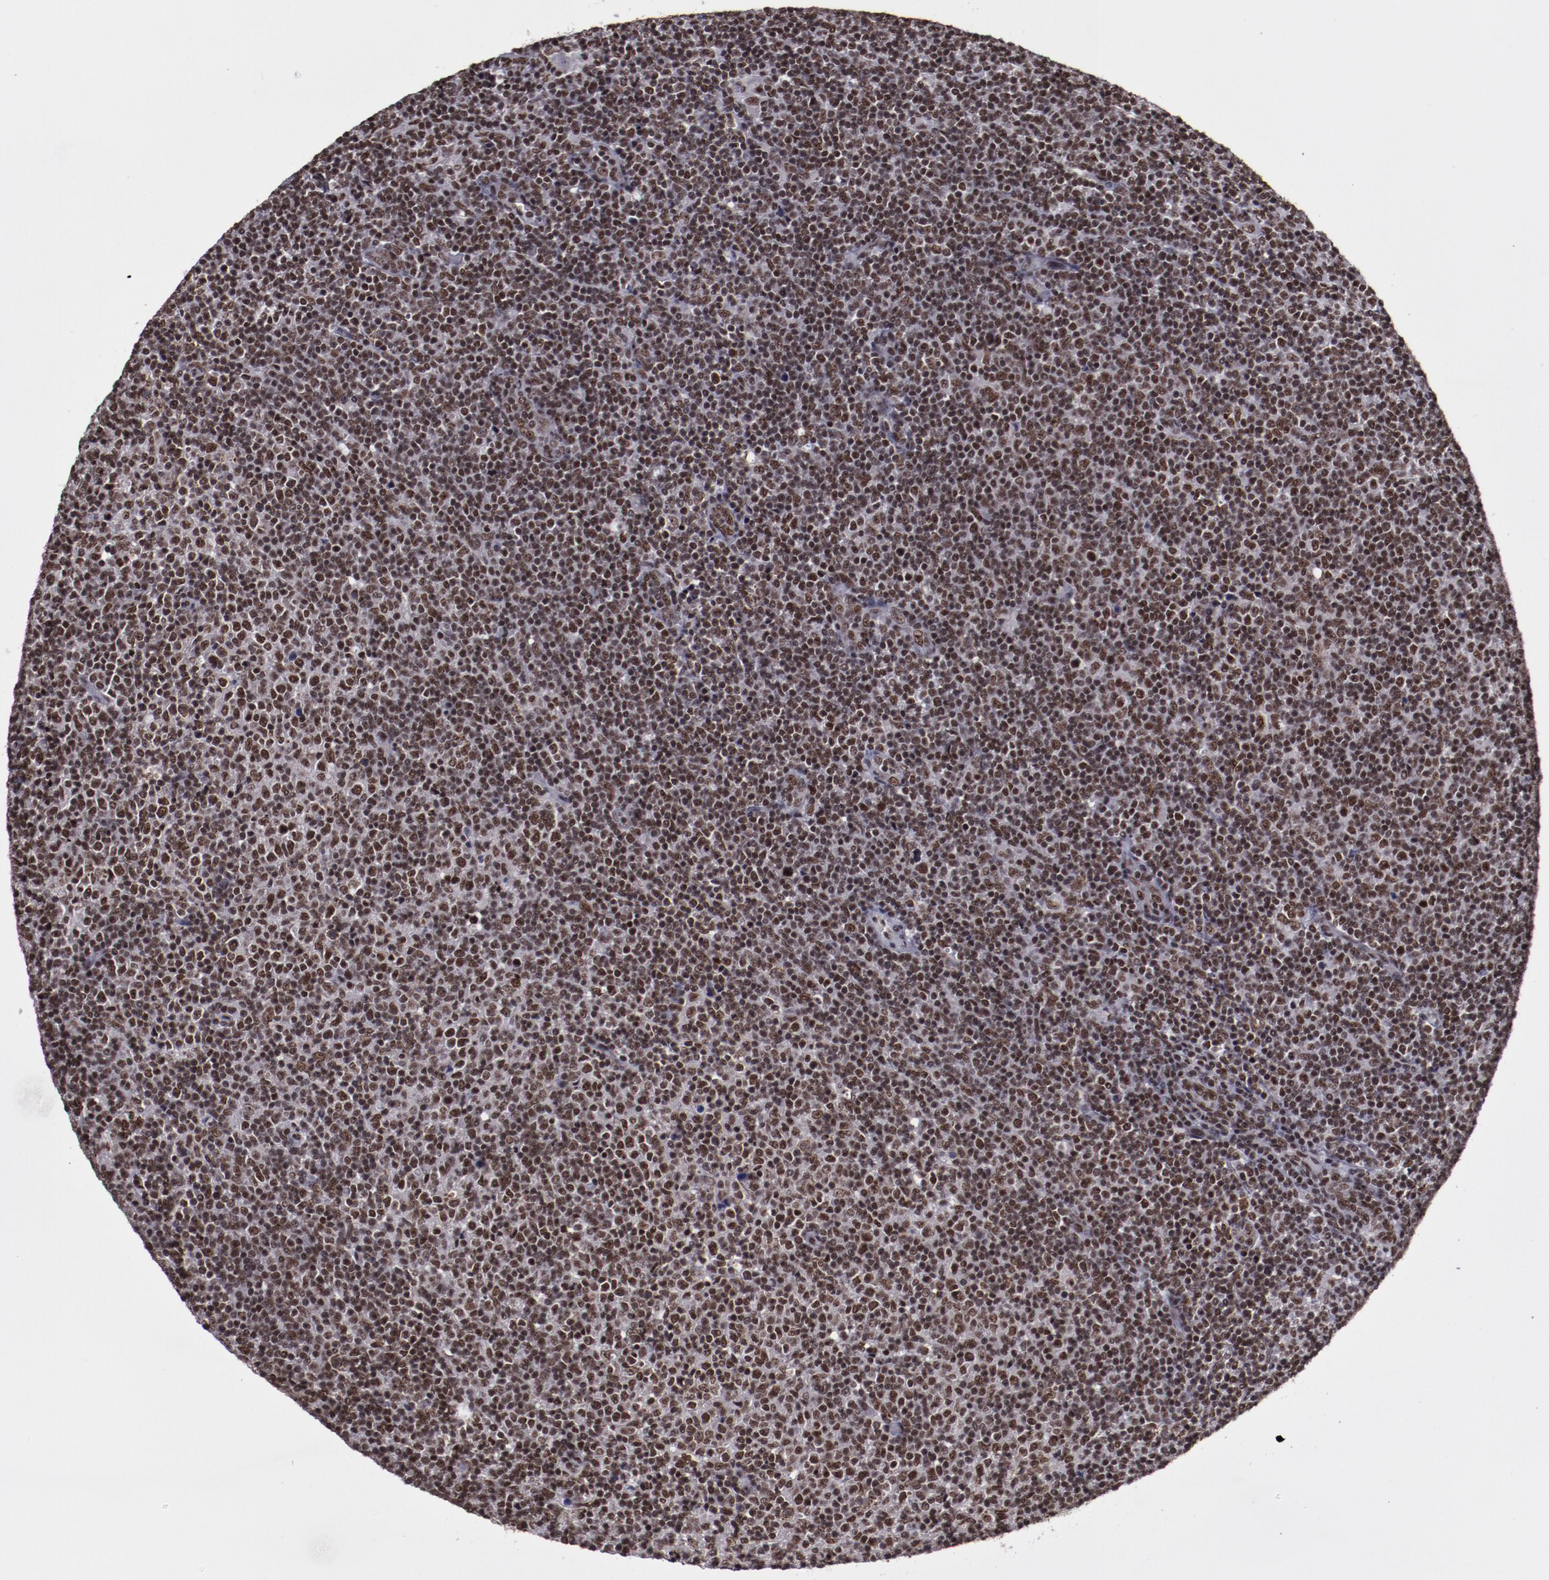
{"staining": {"intensity": "moderate", "quantity": ">75%", "location": "nuclear"}, "tissue": "lymphoma", "cell_type": "Tumor cells", "image_type": "cancer", "snomed": [{"axis": "morphology", "description": "Malignant lymphoma, non-Hodgkin's type, Low grade"}, {"axis": "topography", "description": "Lymph node"}], "caption": "Immunohistochemistry micrograph of human lymphoma stained for a protein (brown), which displays medium levels of moderate nuclear expression in approximately >75% of tumor cells.", "gene": "ERH", "patient": {"sex": "male", "age": 70}}